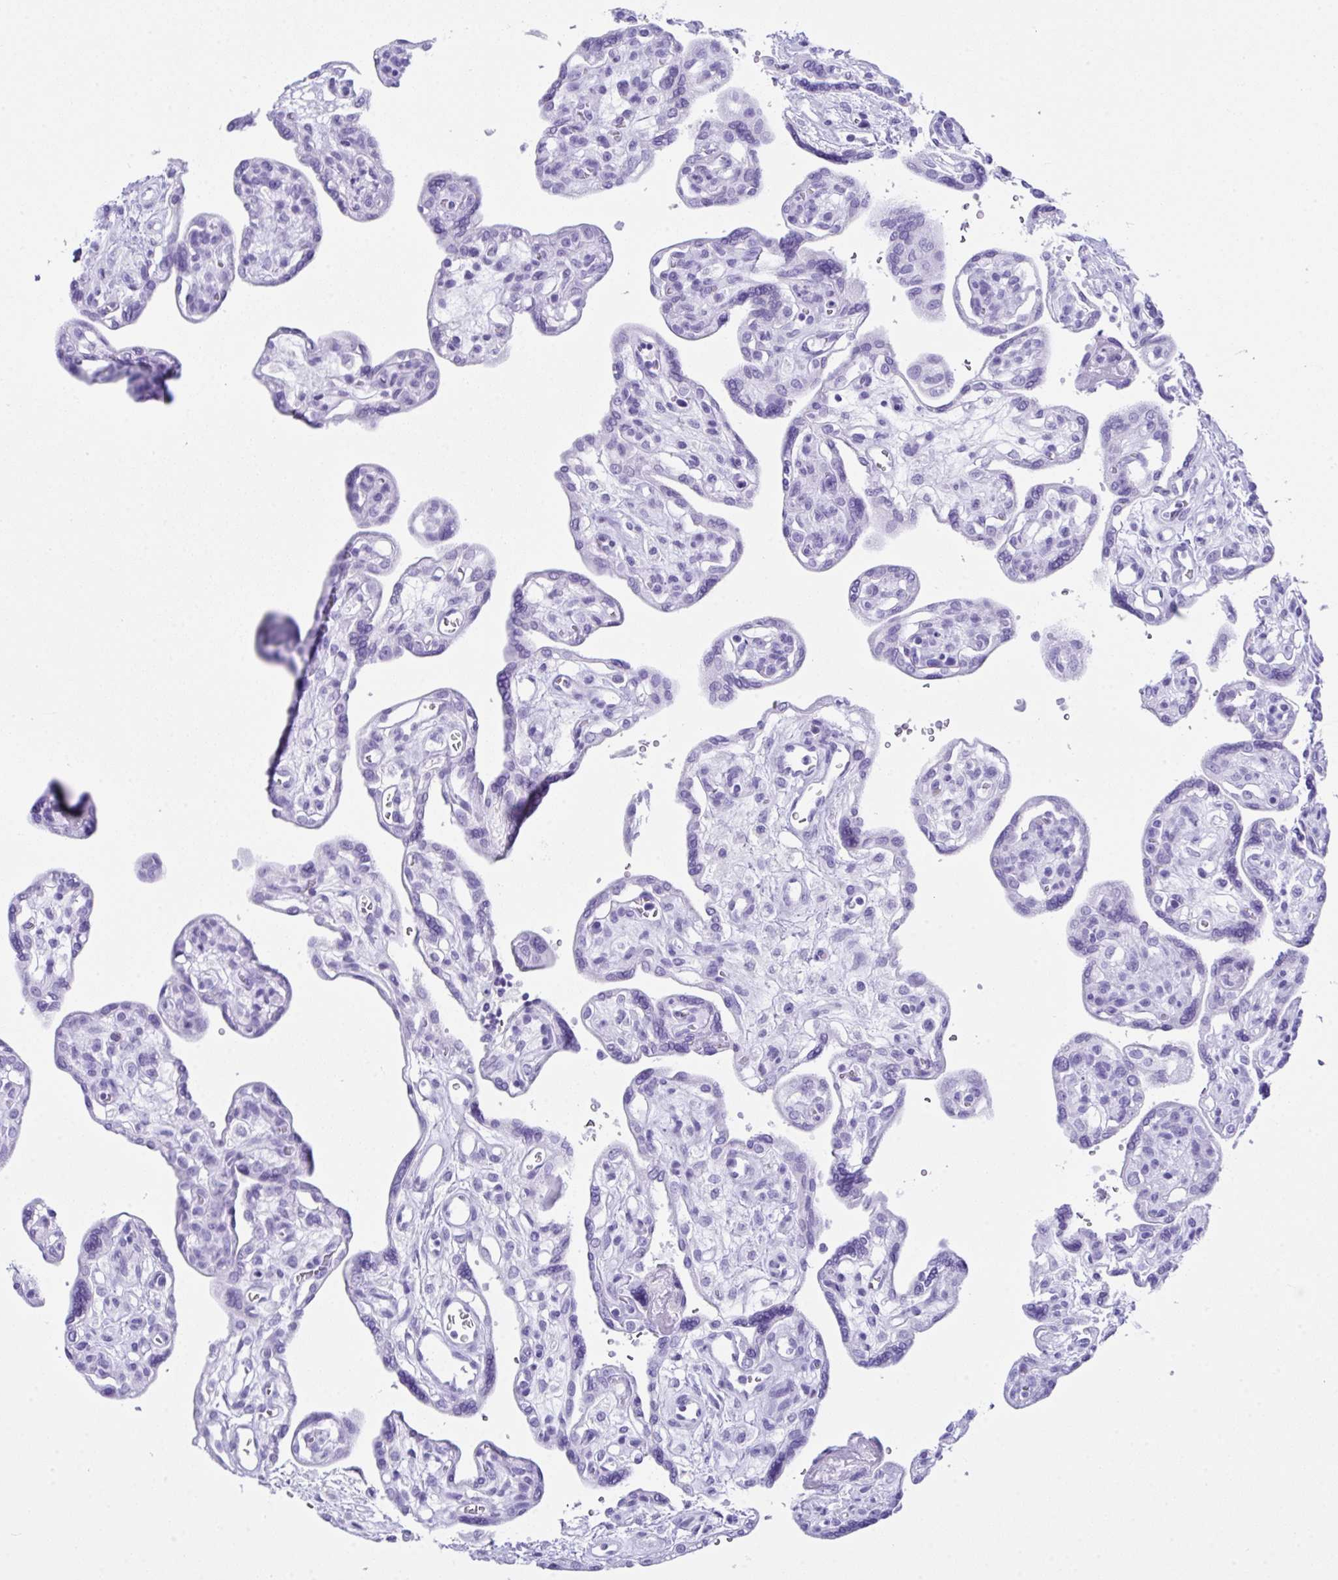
{"staining": {"intensity": "negative", "quantity": "none", "location": "none"}, "tissue": "placenta", "cell_type": "Decidual cells", "image_type": "normal", "snomed": [{"axis": "morphology", "description": "Normal tissue, NOS"}, {"axis": "topography", "description": "Placenta"}], "caption": "Immunohistochemistry (IHC) histopathology image of unremarkable placenta stained for a protein (brown), which displays no positivity in decidual cells.", "gene": "LGALS4", "patient": {"sex": "female", "age": 39}}